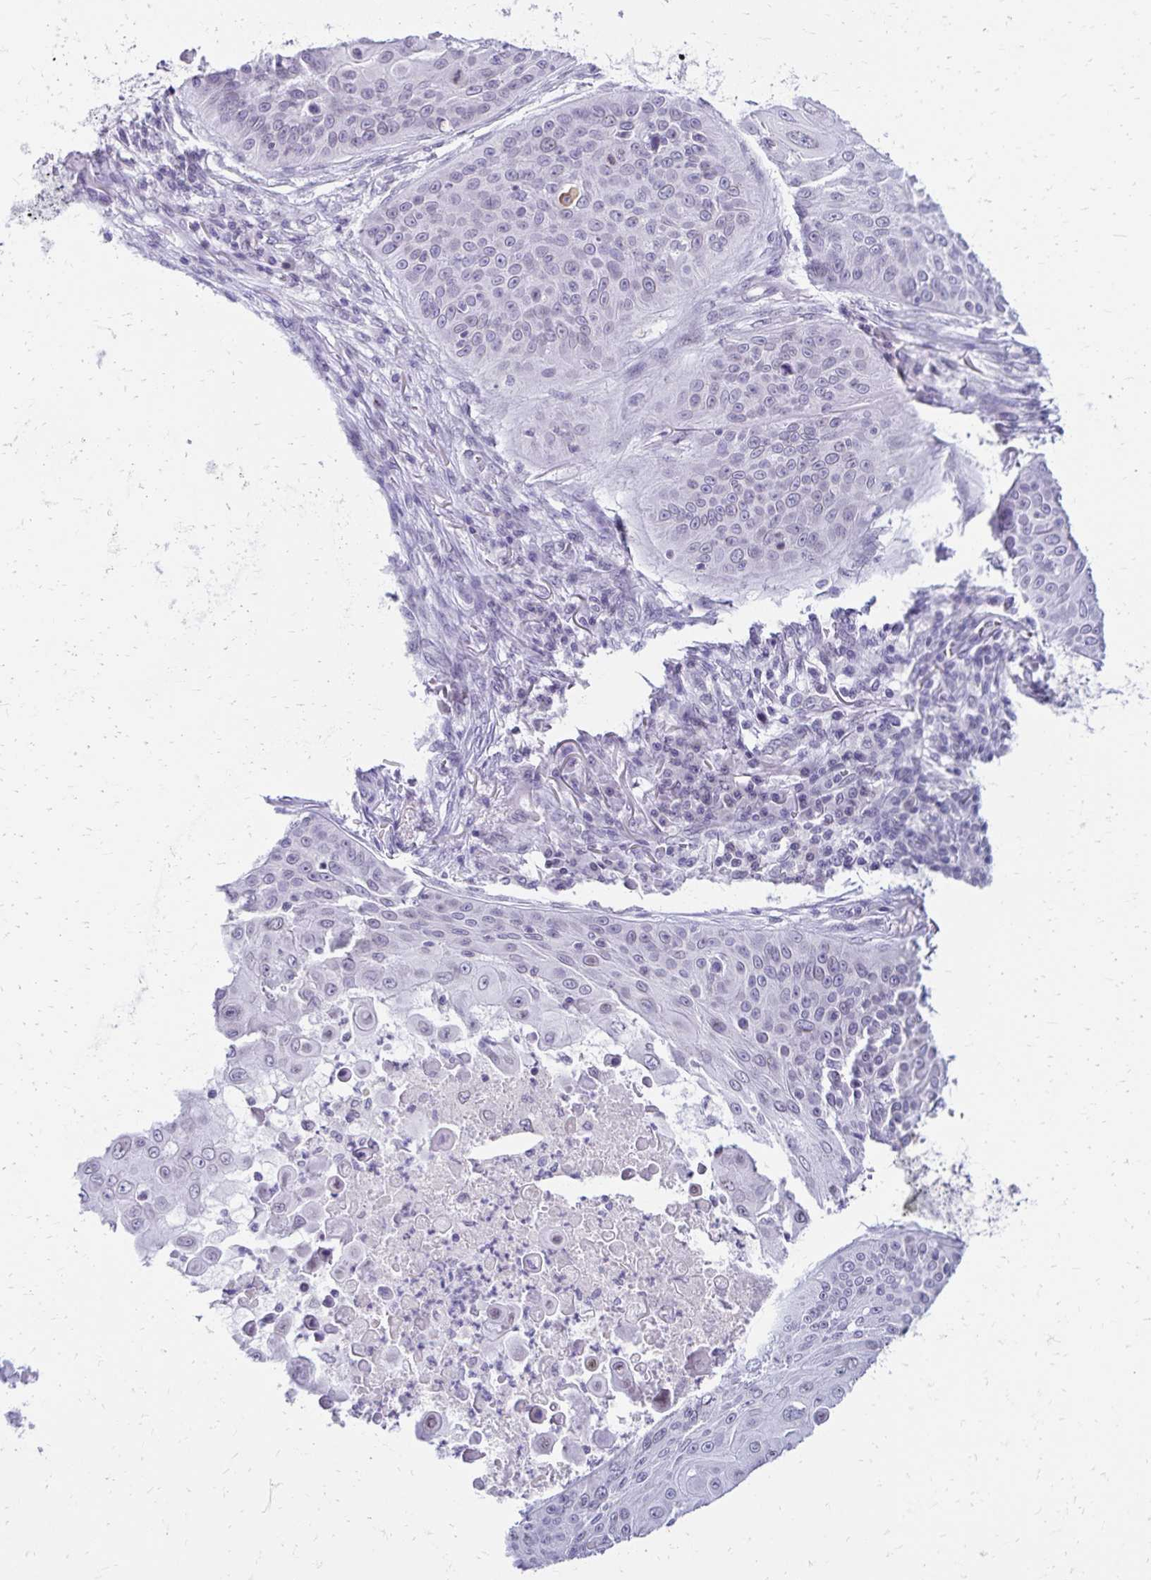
{"staining": {"intensity": "weak", "quantity": "25%-75%", "location": "cytoplasmic/membranous,nuclear"}, "tissue": "skin cancer", "cell_type": "Tumor cells", "image_type": "cancer", "snomed": [{"axis": "morphology", "description": "Squamous cell carcinoma, NOS"}, {"axis": "topography", "description": "Skin"}], "caption": "A histopathology image of skin cancer (squamous cell carcinoma) stained for a protein demonstrates weak cytoplasmic/membranous and nuclear brown staining in tumor cells. Nuclei are stained in blue.", "gene": "FAM166C", "patient": {"sex": "male", "age": 82}}